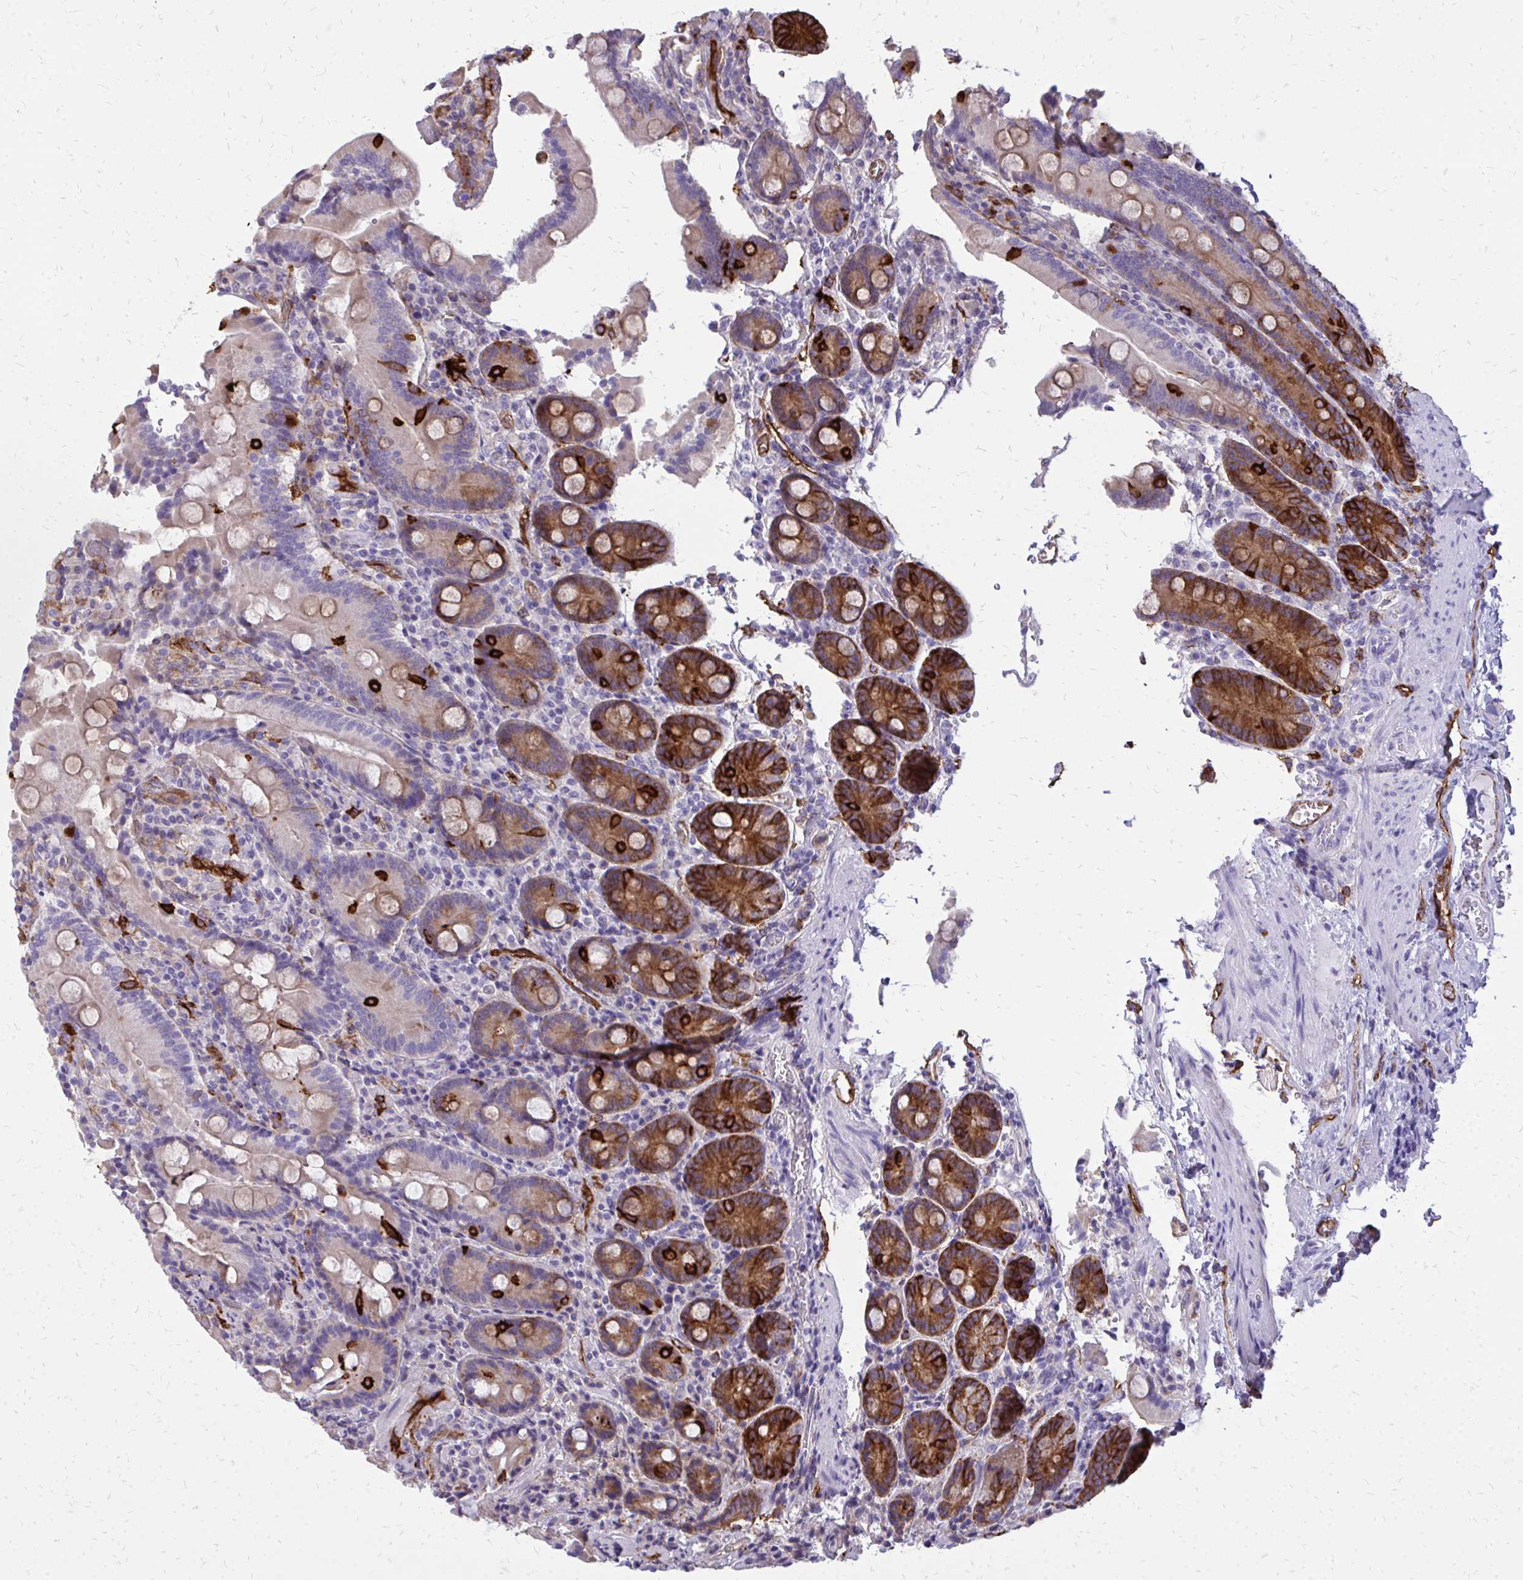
{"staining": {"intensity": "strong", "quantity": "25%-75%", "location": "cytoplasmic/membranous"}, "tissue": "duodenum", "cell_type": "Glandular cells", "image_type": "normal", "snomed": [{"axis": "morphology", "description": "Normal tissue, NOS"}, {"axis": "topography", "description": "Duodenum"}], "caption": "Protein positivity by IHC shows strong cytoplasmic/membranous staining in about 25%-75% of glandular cells in normal duodenum.", "gene": "MARCKSL1", "patient": {"sex": "female", "age": 62}}